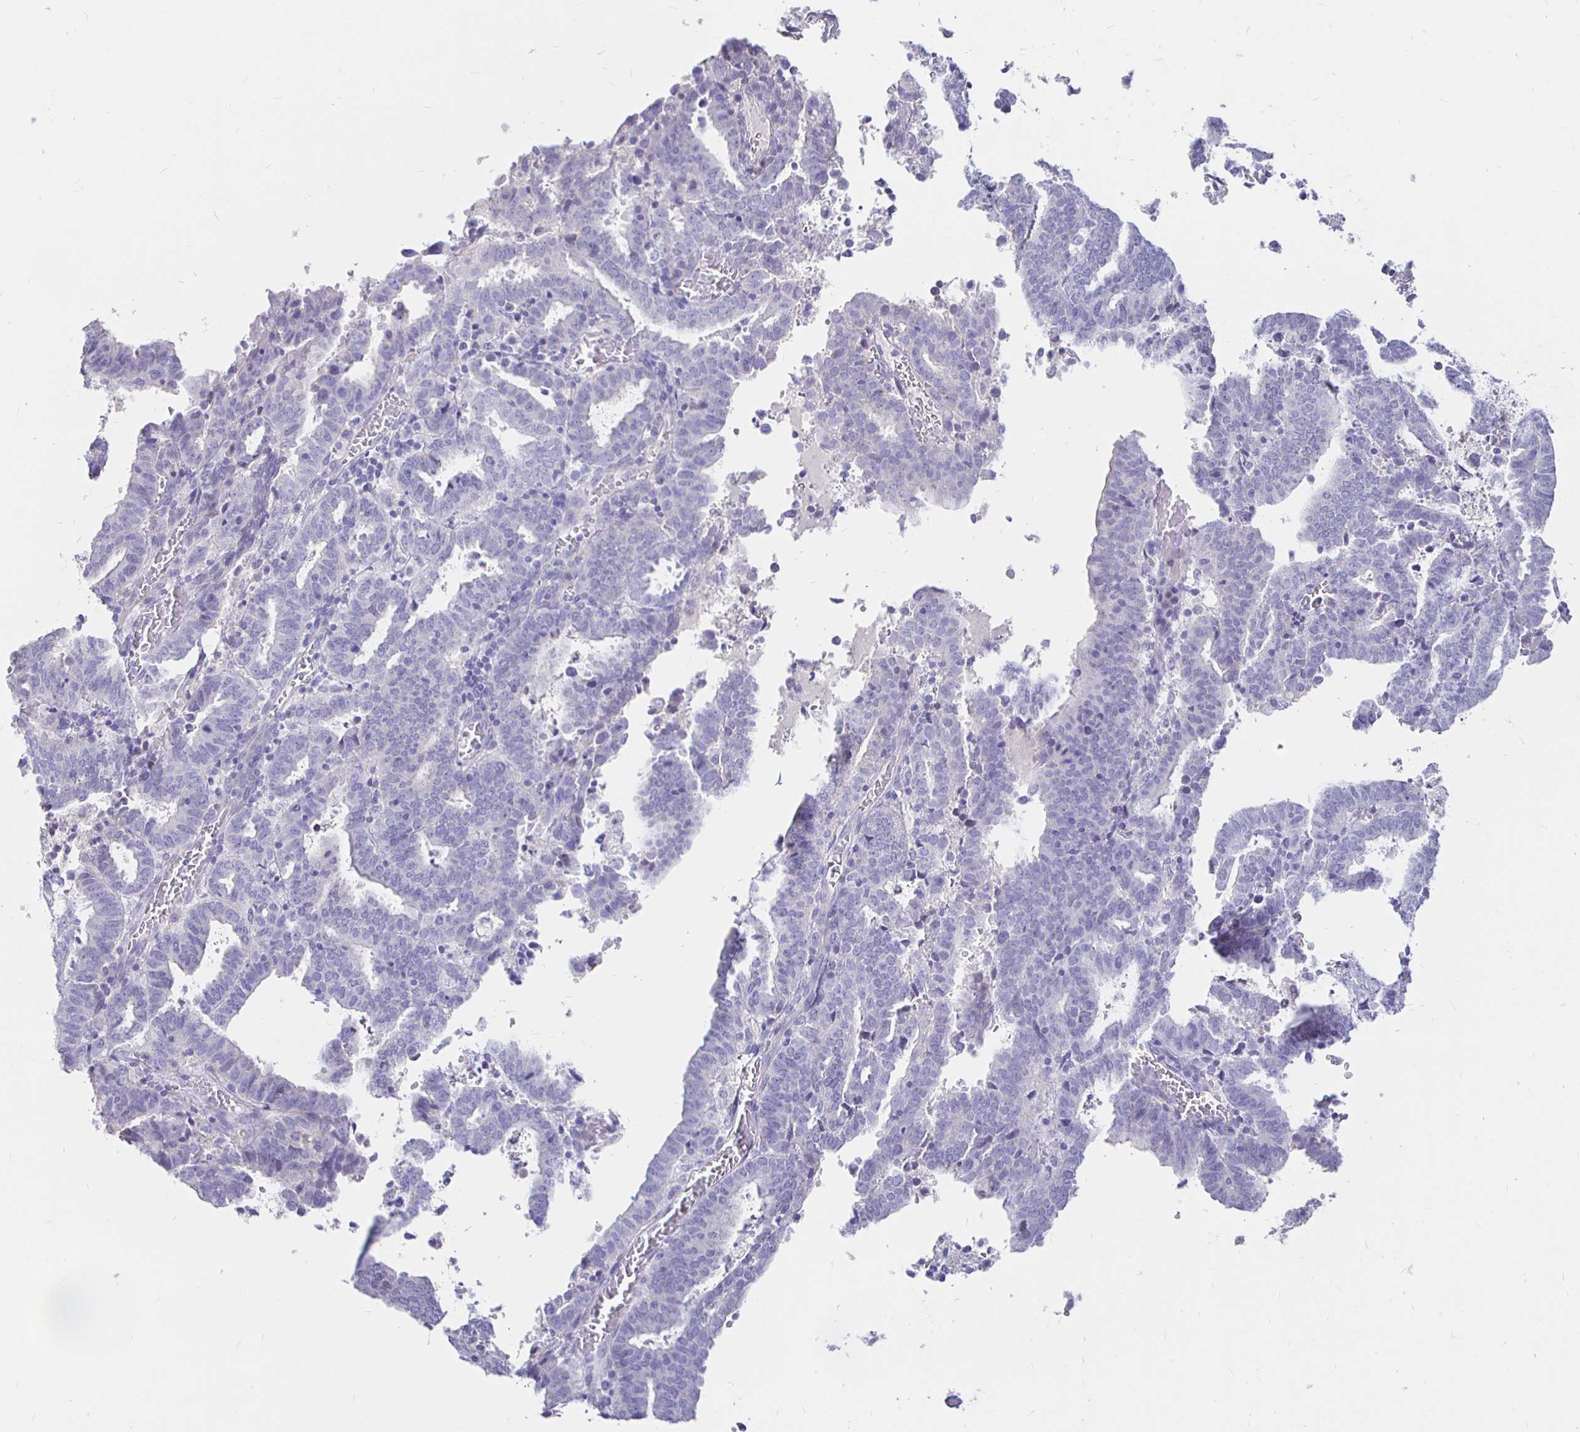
{"staining": {"intensity": "negative", "quantity": "none", "location": "none"}, "tissue": "endometrial cancer", "cell_type": "Tumor cells", "image_type": "cancer", "snomed": [{"axis": "morphology", "description": "Adenocarcinoma, NOS"}, {"axis": "topography", "description": "Uterus"}], "caption": "Image shows no significant protein staining in tumor cells of endometrial adenocarcinoma.", "gene": "NECAB1", "patient": {"sex": "female", "age": 83}}